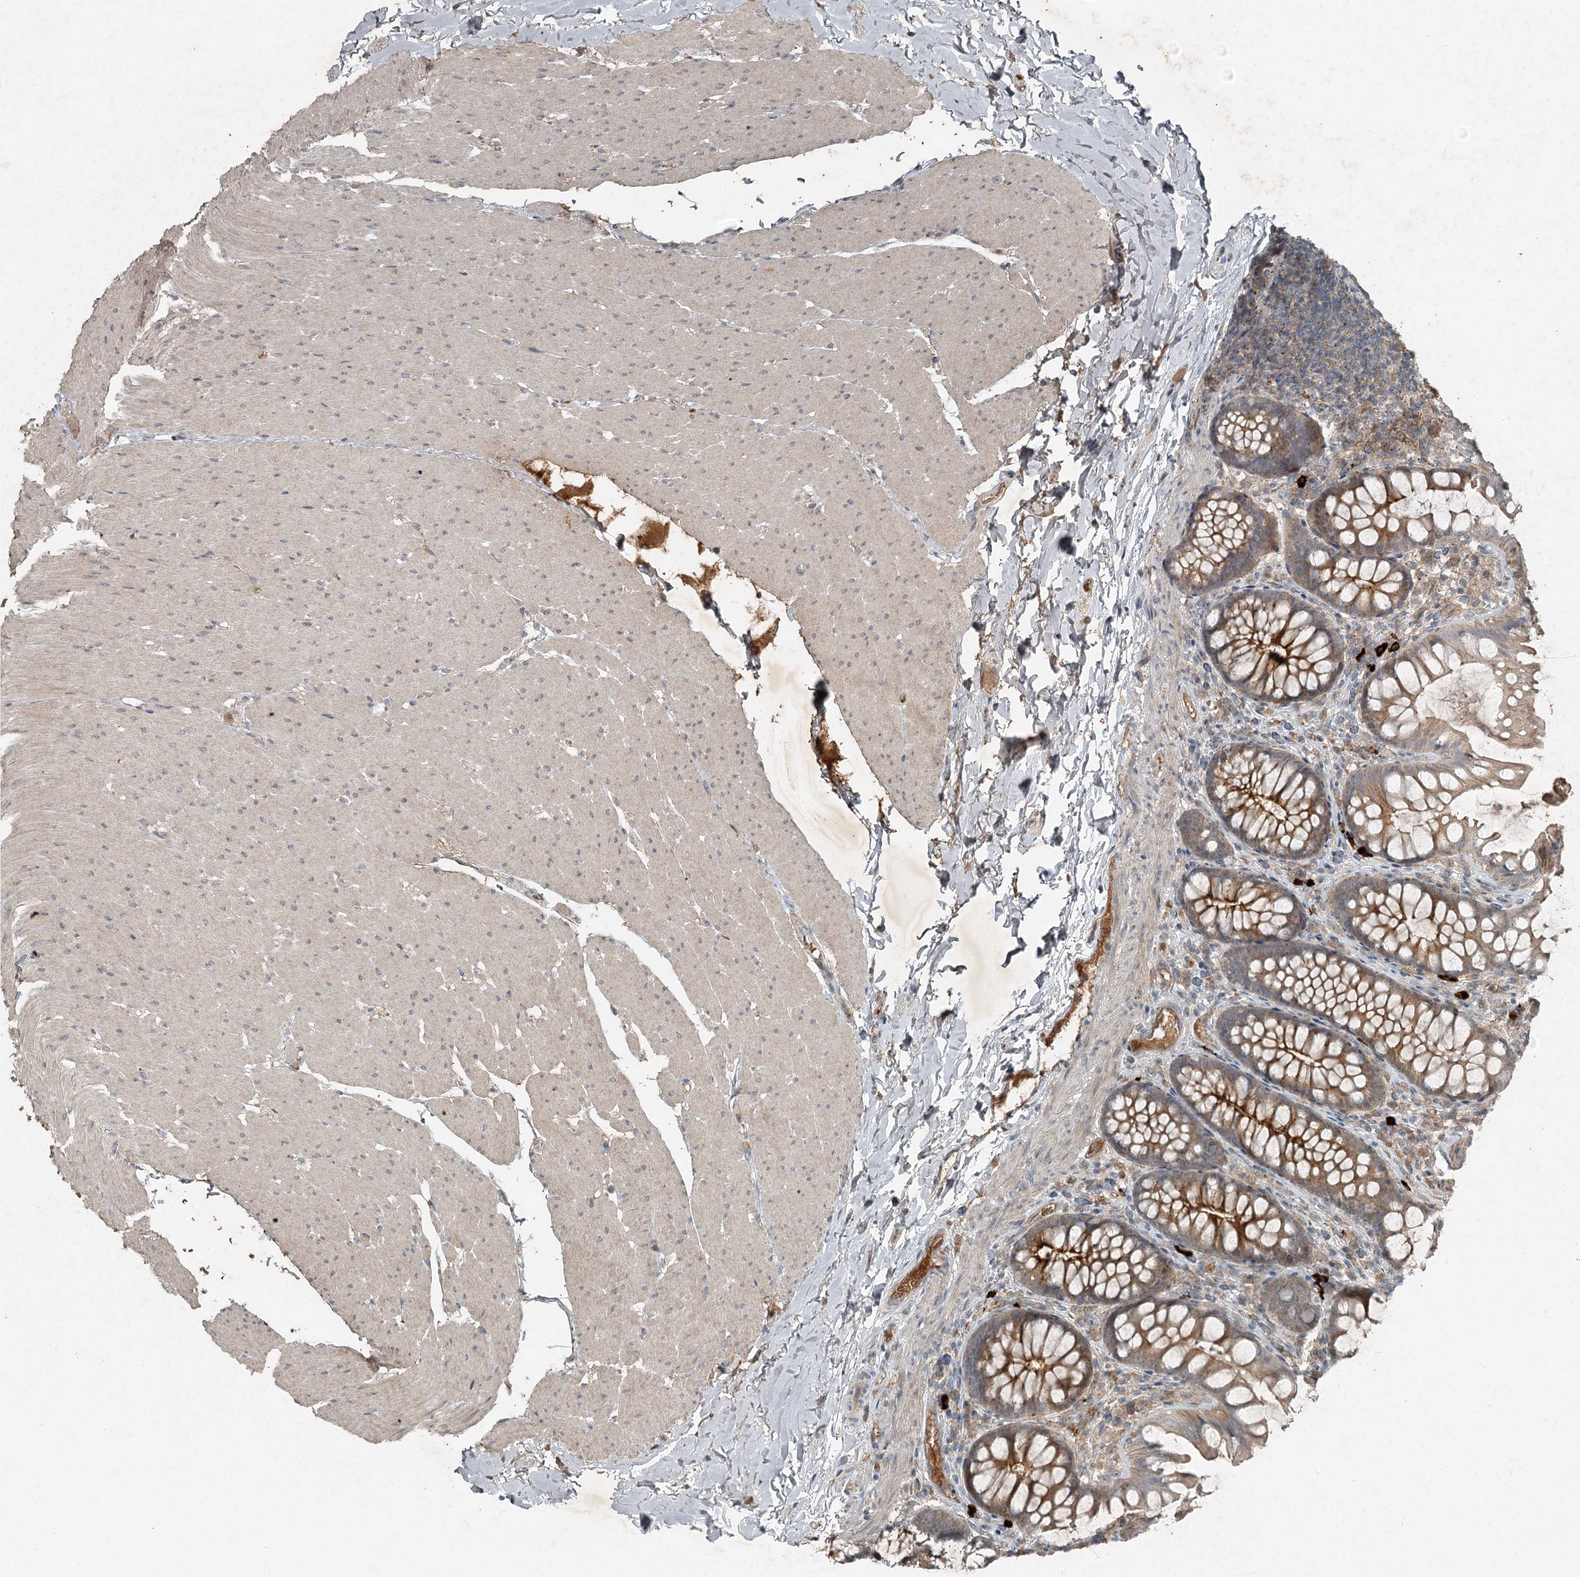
{"staining": {"intensity": "moderate", "quantity": ">75%", "location": "cytoplasmic/membranous"}, "tissue": "colon", "cell_type": "Endothelial cells", "image_type": "normal", "snomed": [{"axis": "morphology", "description": "Normal tissue, NOS"}, {"axis": "topography", "description": "Colon"}], "caption": "Immunohistochemical staining of unremarkable human colon displays >75% levels of moderate cytoplasmic/membranous protein expression in about >75% of endothelial cells. (Brightfield microscopy of DAB IHC at high magnification).", "gene": "SLC39A8", "patient": {"sex": "female", "age": 62}}